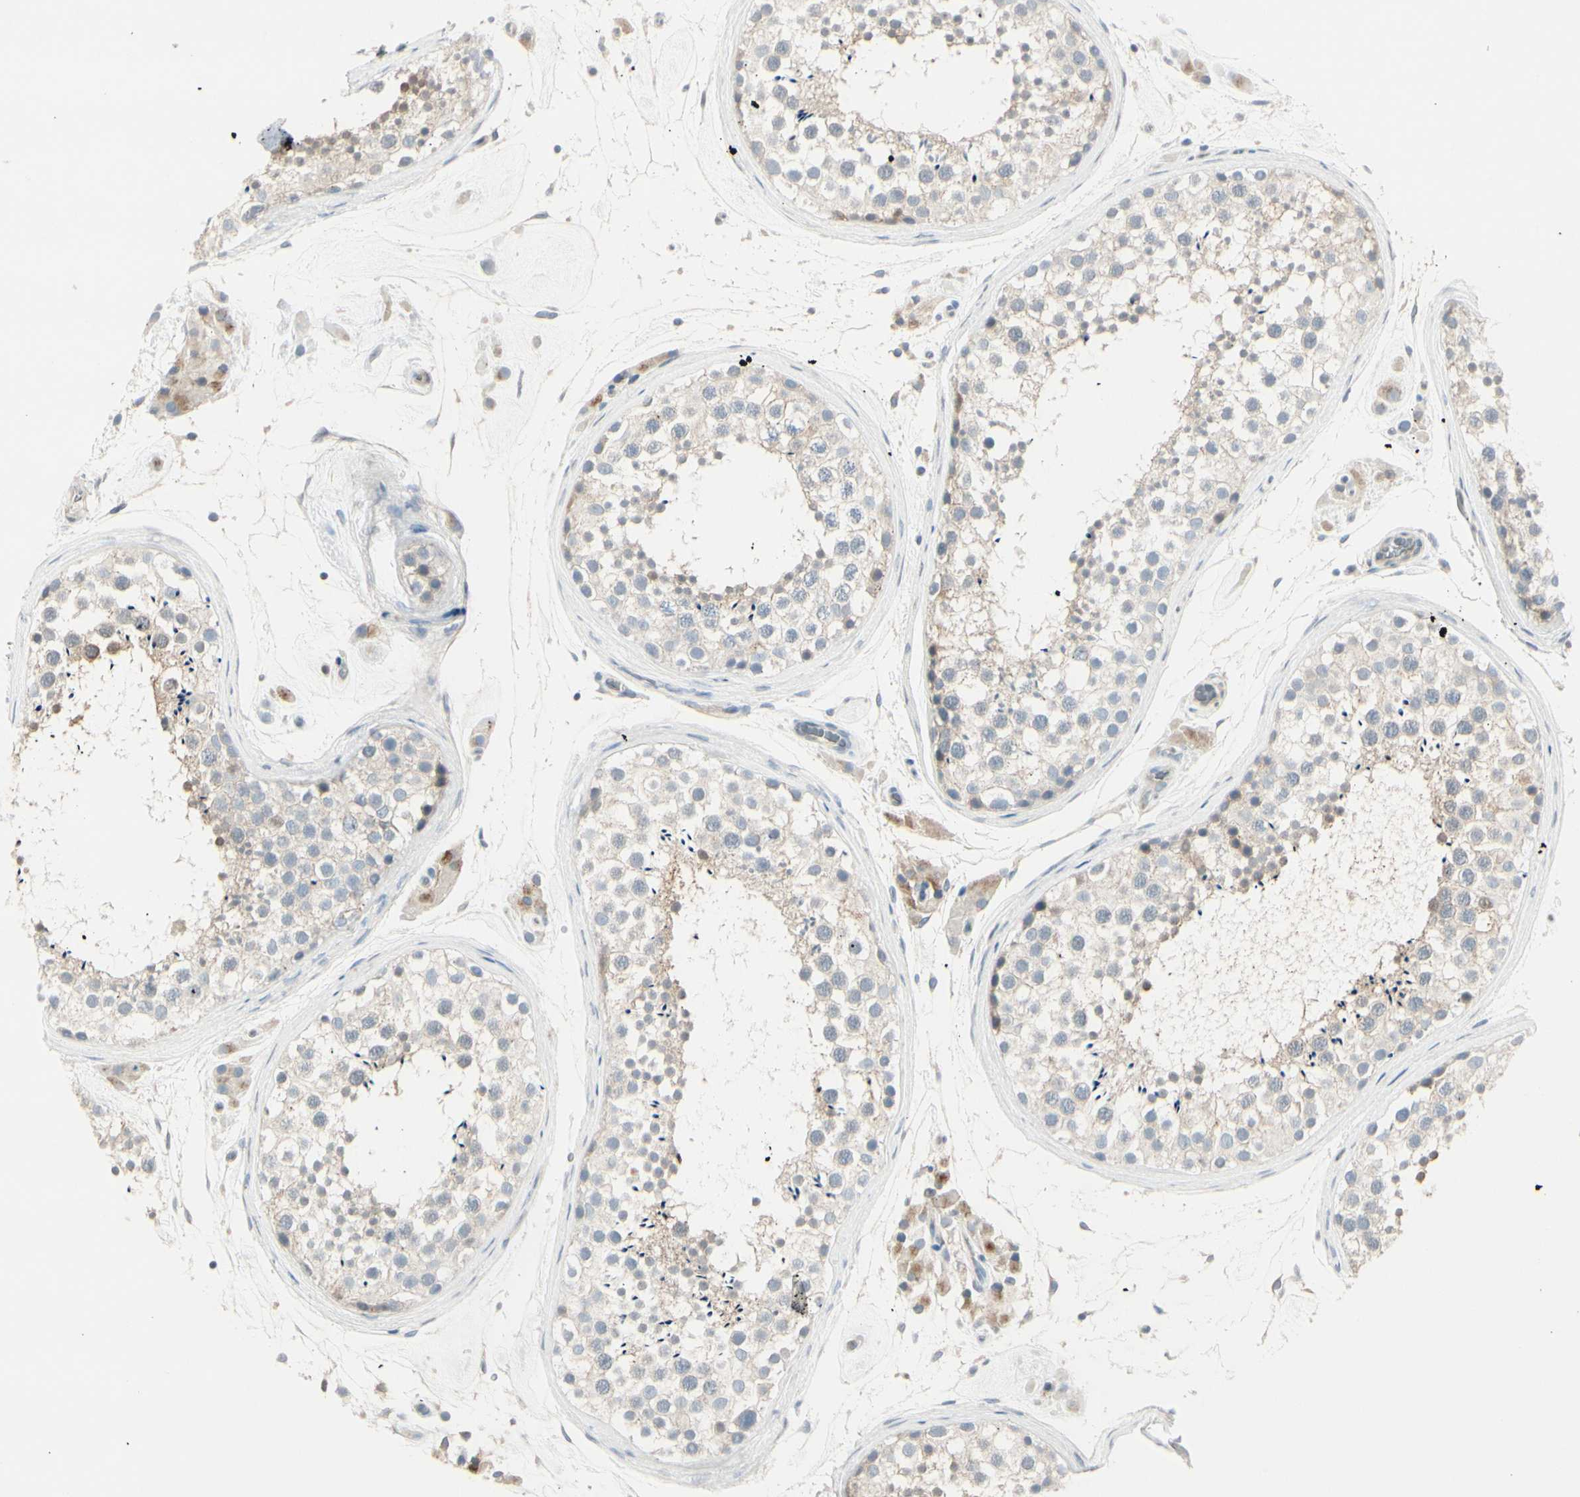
{"staining": {"intensity": "weak", "quantity": "<25%", "location": "cytoplasmic/membranous"}, "tissue": "testis", "cell_type": "Cells in seminiferous ducts", "image_type": "normal", "snomed": [{"axis": "morphology", "description": "Normal tissue, NOS"}, {"axis": "topography", "description": "Testis"}], "caption": "IHC micrograph of unremarkable testis: testis stained with DAB (3,3'-diaminobenzidine) exhibits no significant protein staining in cells in seminiferous ducts.", "gene": "CACNA2D1", "patient": {"sex": "male", "age": 46}}